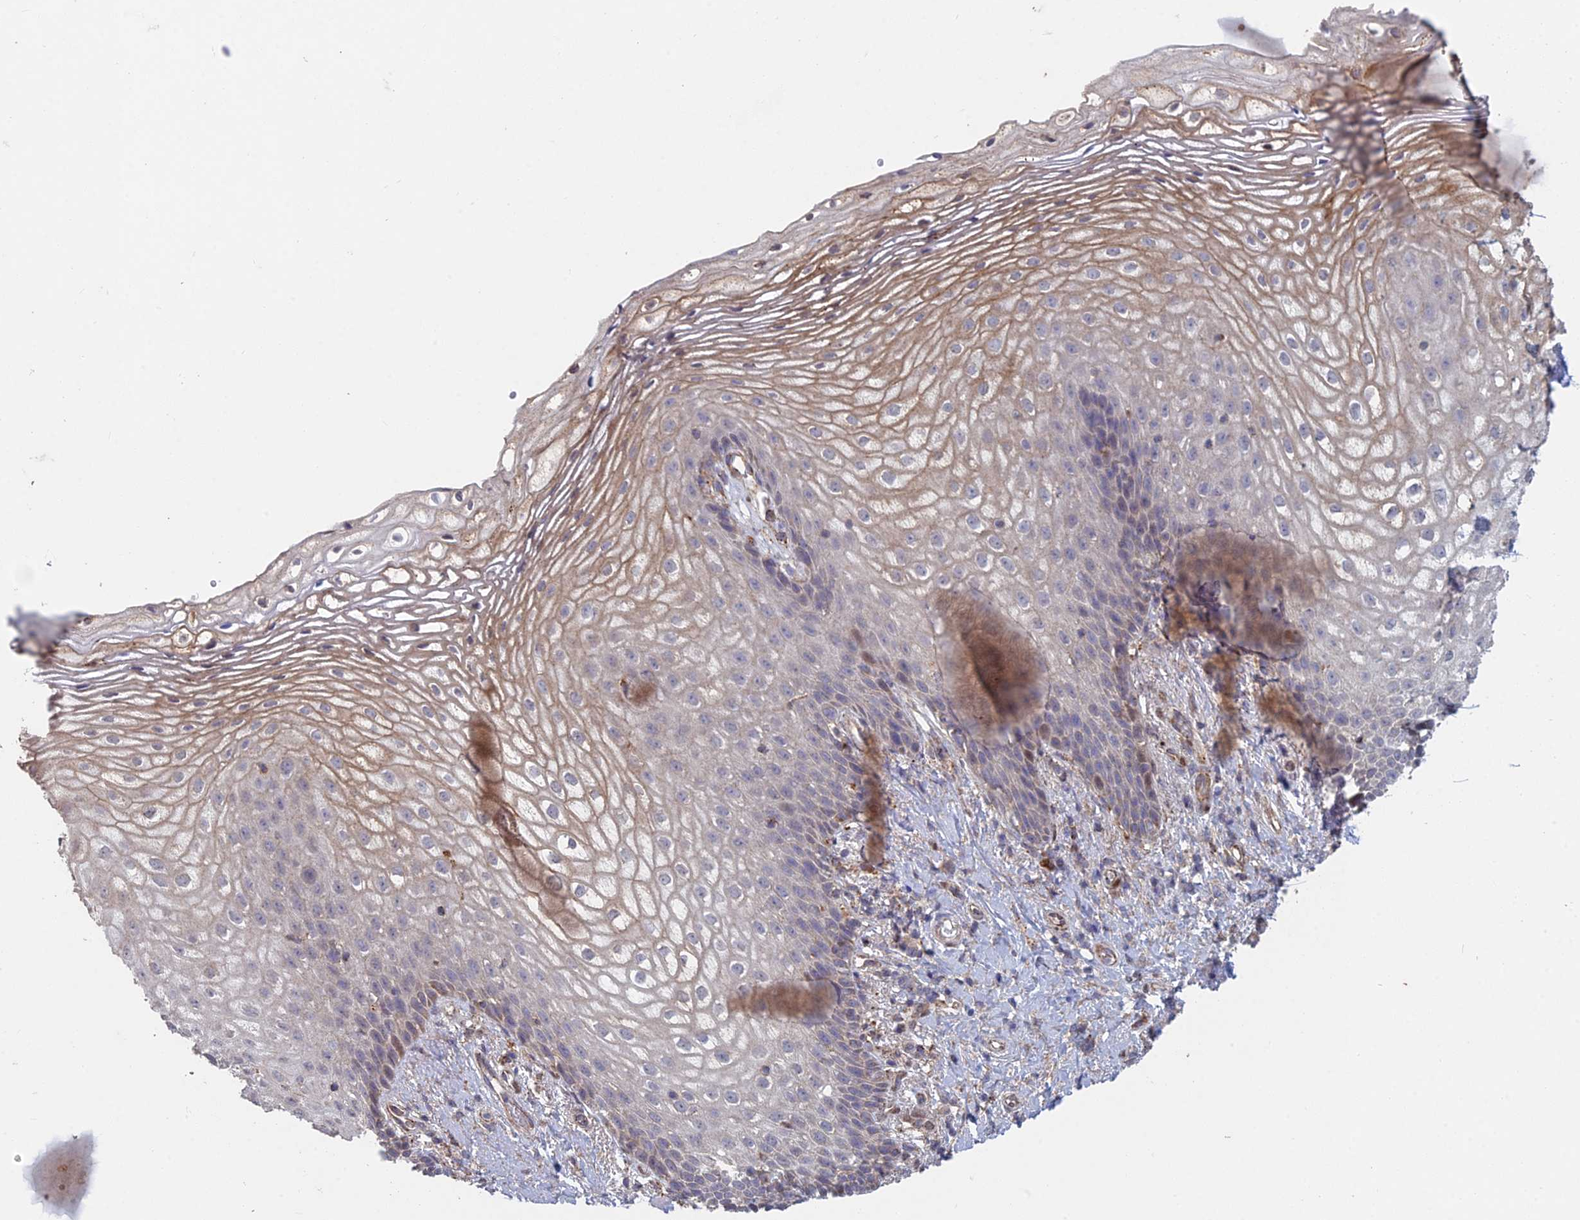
{"staining": {"intensity": "weak", "quantity": ">75%", "location": "cytoplasmic/membranous,nuclear"}, "tissue": "vagina", "cell_type": "Squamous epithelial cells", "image_type": "normal", "snomed": [{"axis": "morphology", "description": "Normal tissue, NOS"}, {"axis": "topography", "description": "Vagina"}], "caption": "A photomicrograph showing weak cytoplasmic/membranous,nuclear expression in about >75% of squamous epithelial cells in normal vagina, as visualized by brown immunohistochemical staining.", "gene": "FOXS1", "patient": {"sex": "female", "age": 60}}